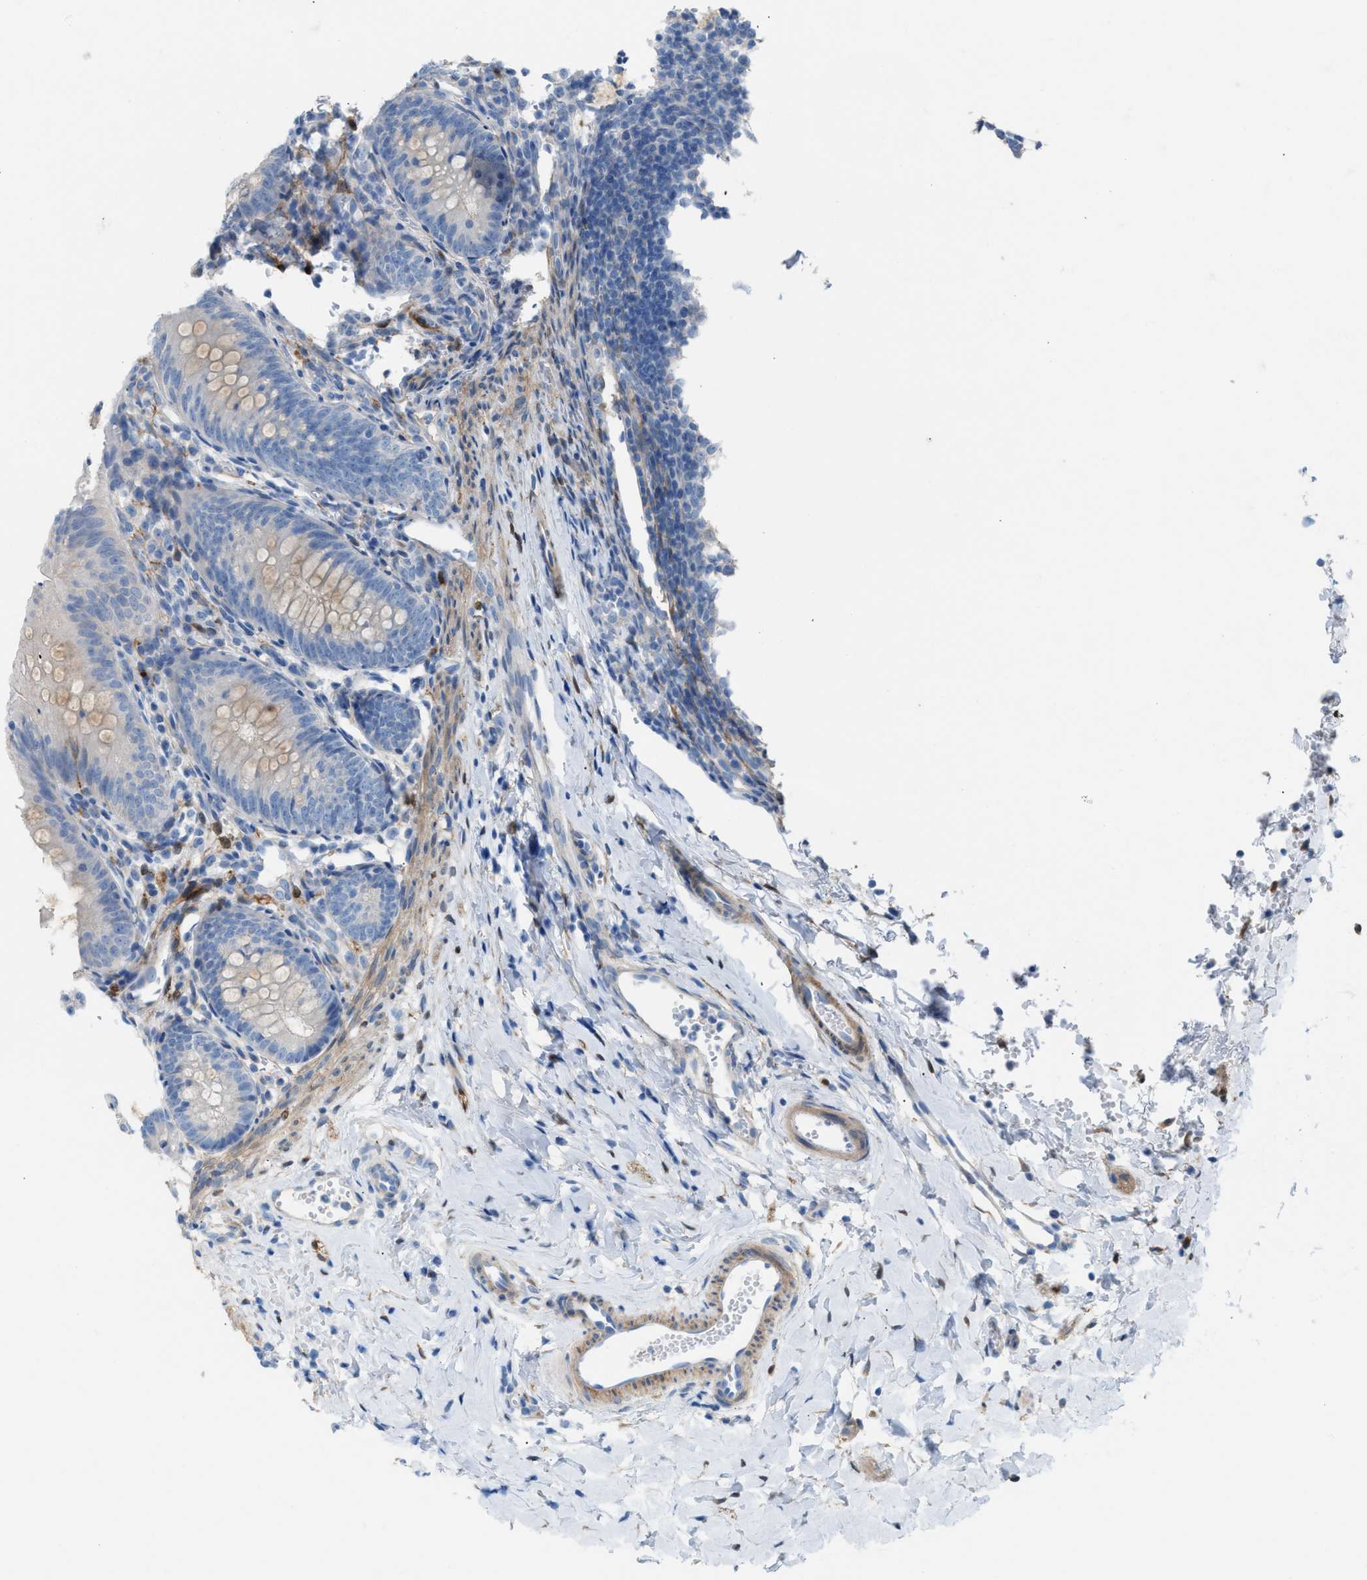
{"staining": {"intensity": "negative", "quantity": "none", "location": "none"}, "tissue": "appendix", "cell_type": "Glandular cells", "image_type": "normal", "snomed": [{"axis": "morphology", "description": "Normal tissue, NOS"}, {"axis": "topography", "description": "Appendix"}], "caption": "Glandular cells show no significant expression in benign appendix. (DAB IHC with hematoxylin counter stain).", "gene": "ASPA", "patient": {"sex": "male", "age": 1}}